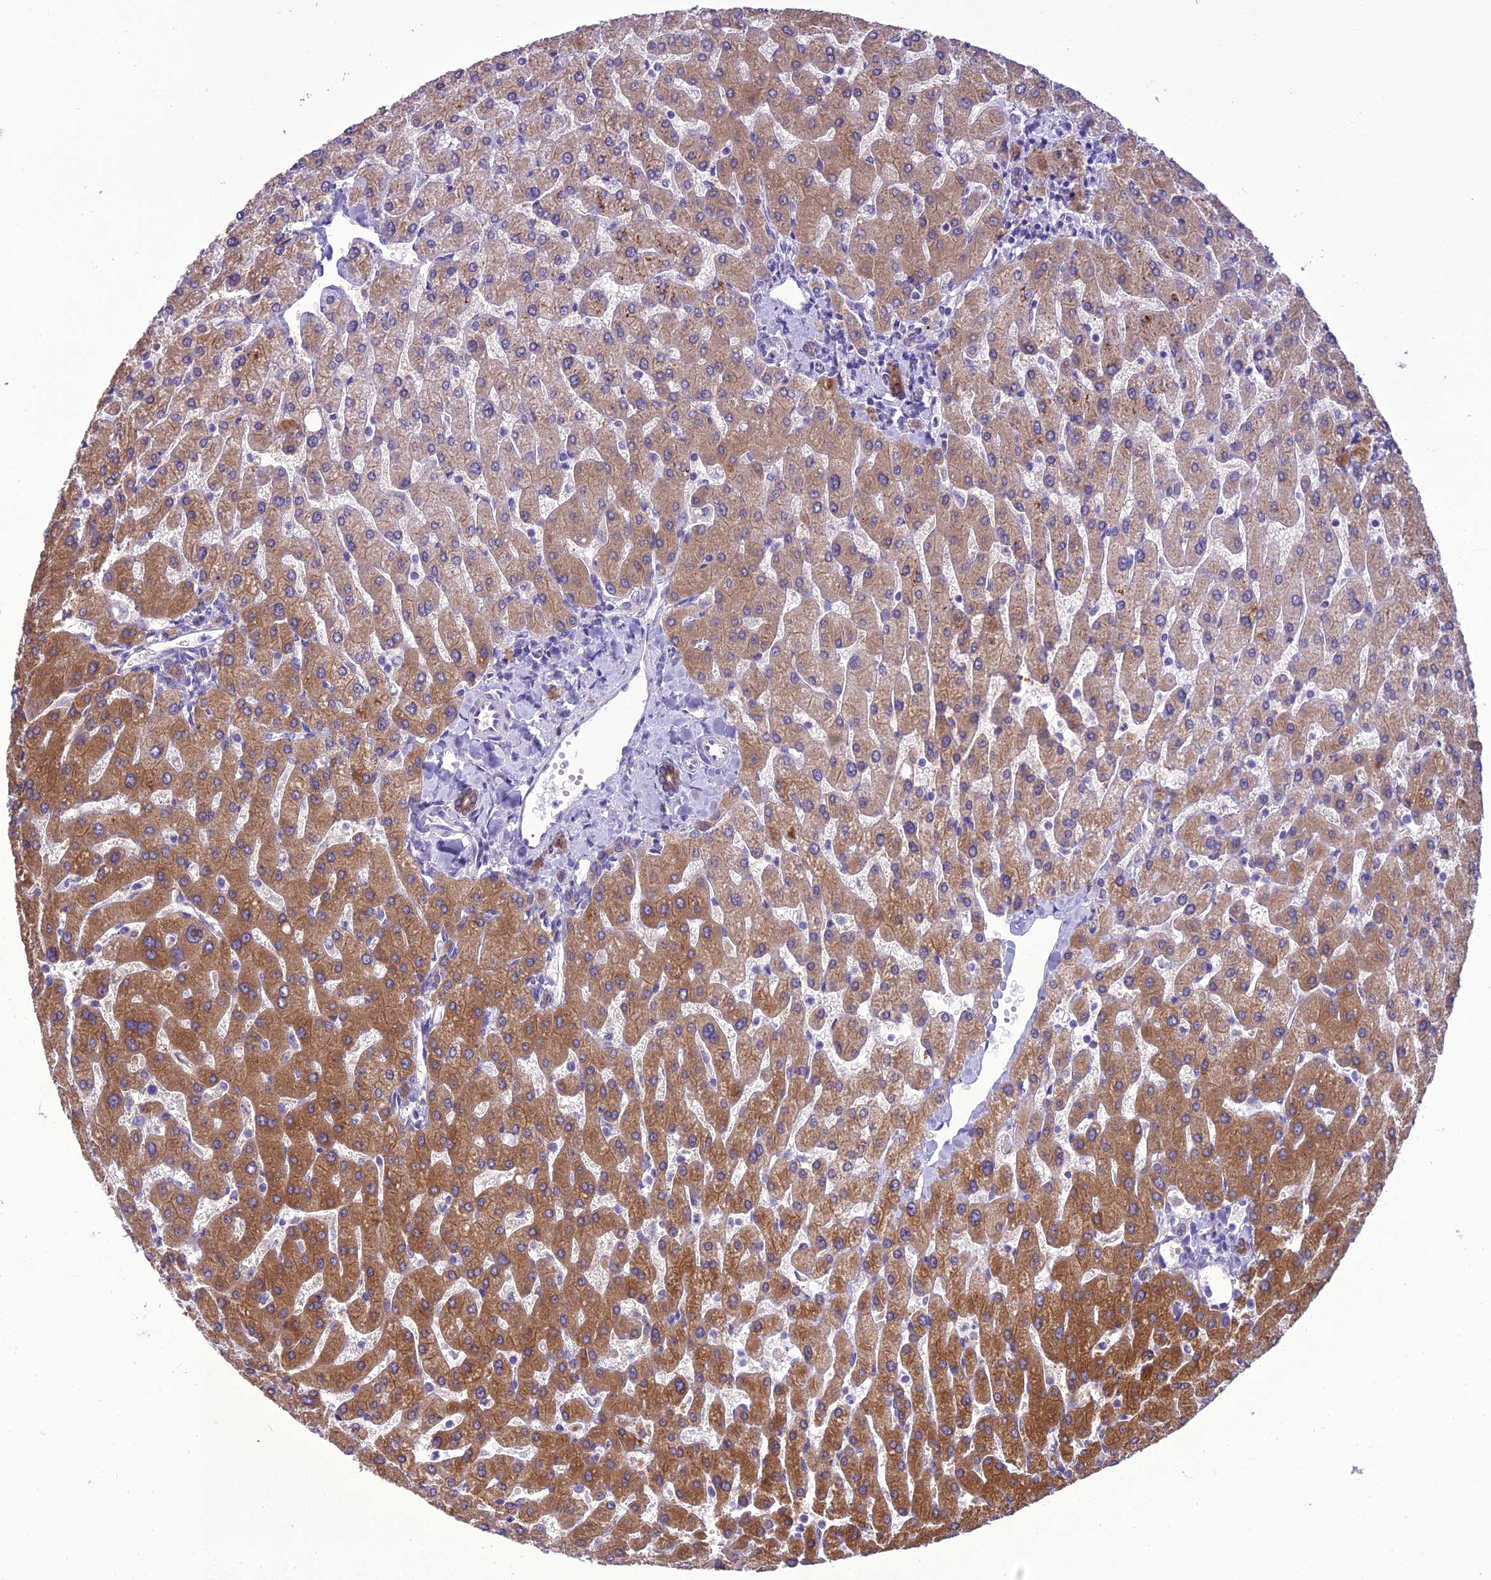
{"staining": {"intensity": "moderate", "quantity": "25%-75%", "location": "cytoplasmic/membranous"}, "tissue": "liver", "cell_type": "Cholangiocytes", "image_type": "normal", "snomed": [{"axis": "morphology", "description": "Normal tissue, NOS"}, {"axis": "topography", "description": "Liver"}], "caption": "The photomicrograph displays a brown stain indicating the presence of a protein in the cytoplasmic/membranous of cholangiocytes in liver. The protein of interest is shown in brown color, while the nuclei are stained blue.", "gene": "SCRT1", "patient": {"sex": "male", "age": 55}}